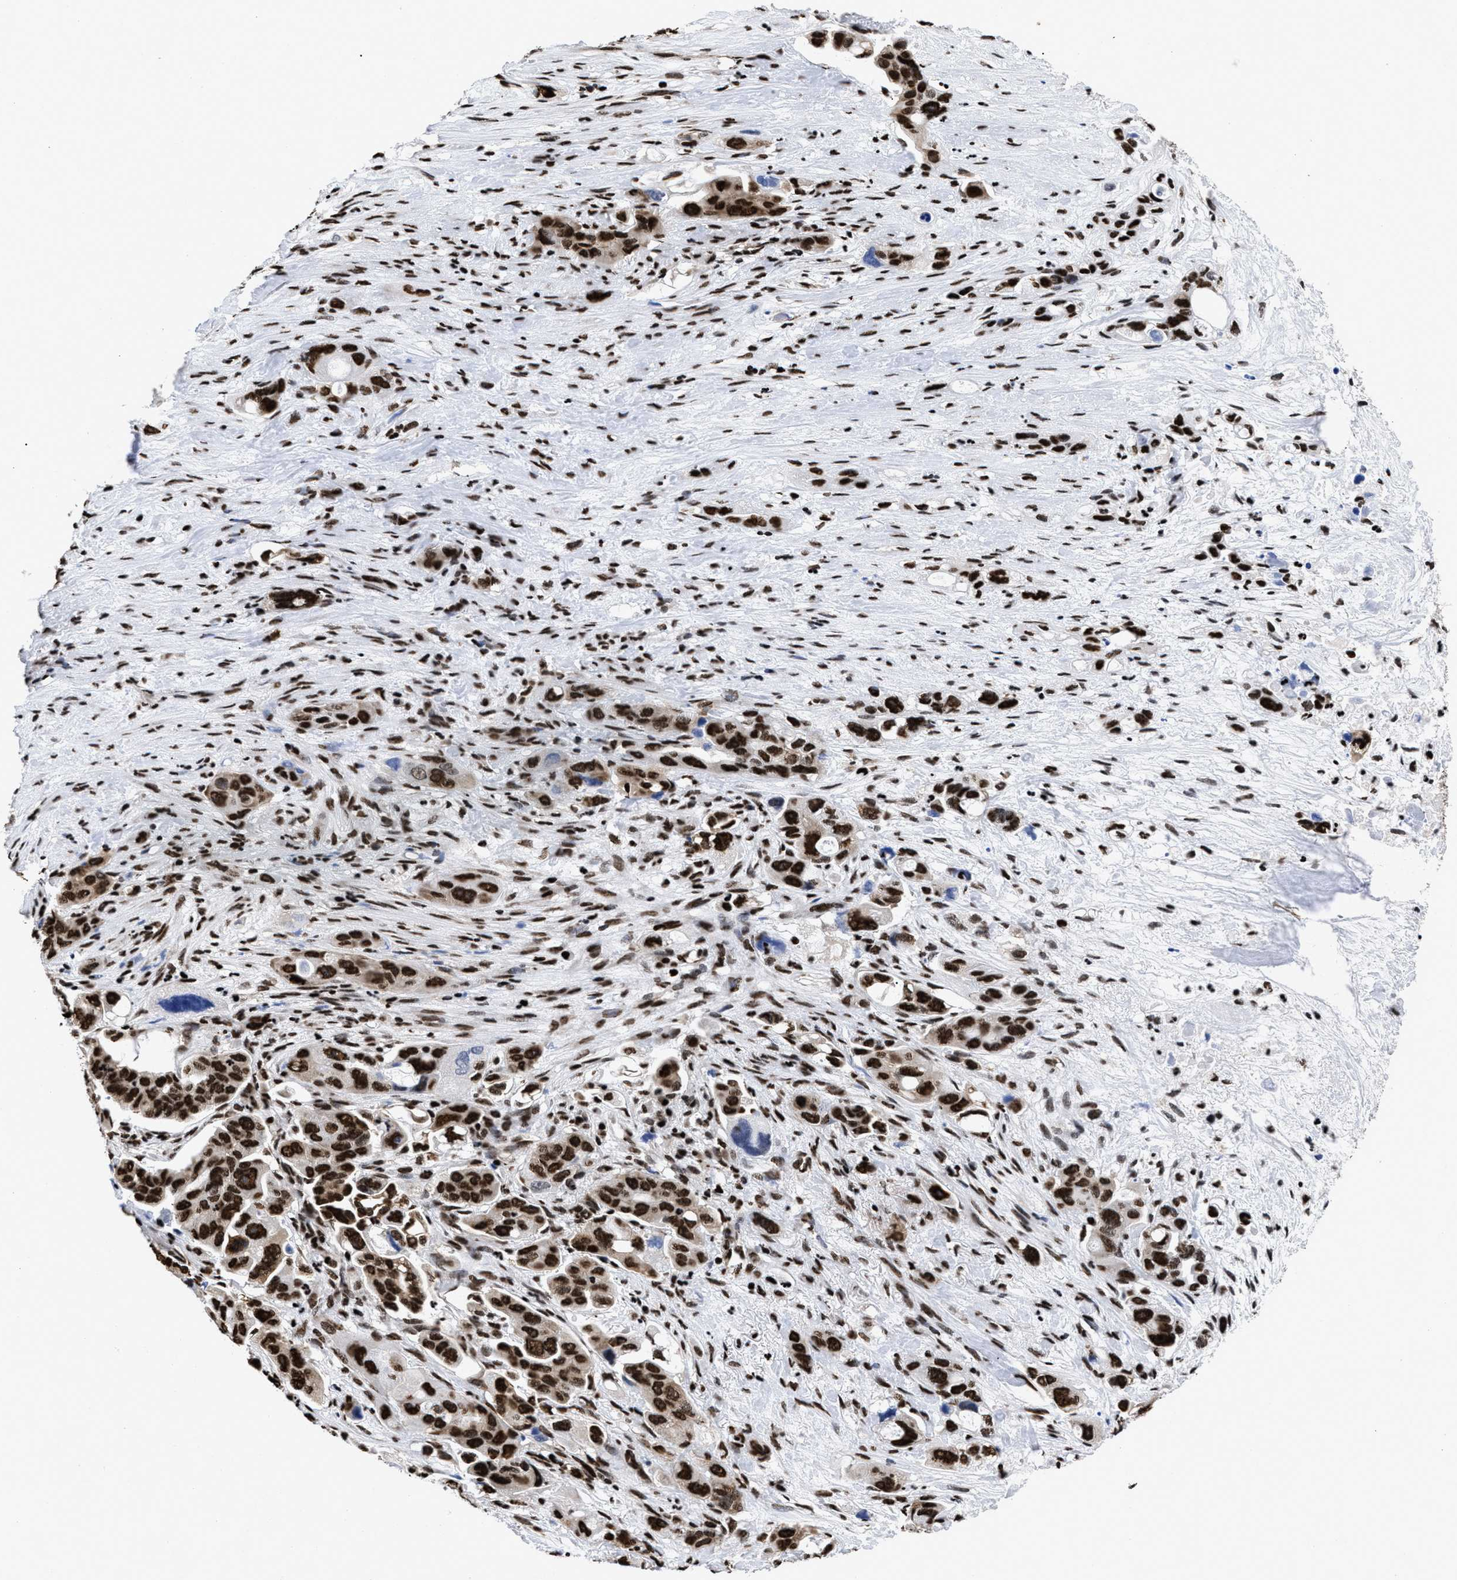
{"staining": {"intensity": "strong", "quantity": ">75%", "location": "nuclear"}, "tissue": "pancreatic cancer", "cell_type": "Tumor cells", "image_type": "cancer", "snomed": [{"axis": "morphology", "description": "Adenocarcinoma, NOS"}, {"axis": "topography", "description": "Pancreas"}], "caption": "Approximately >75% of tumor cells in human pancreatic adenocarcinoma exhibit strong nuclear protein positivity as visualized by brown immunohistochemical staining.", "gene": "CALHM3", "patient": {"sex": "male", "age": 53}}